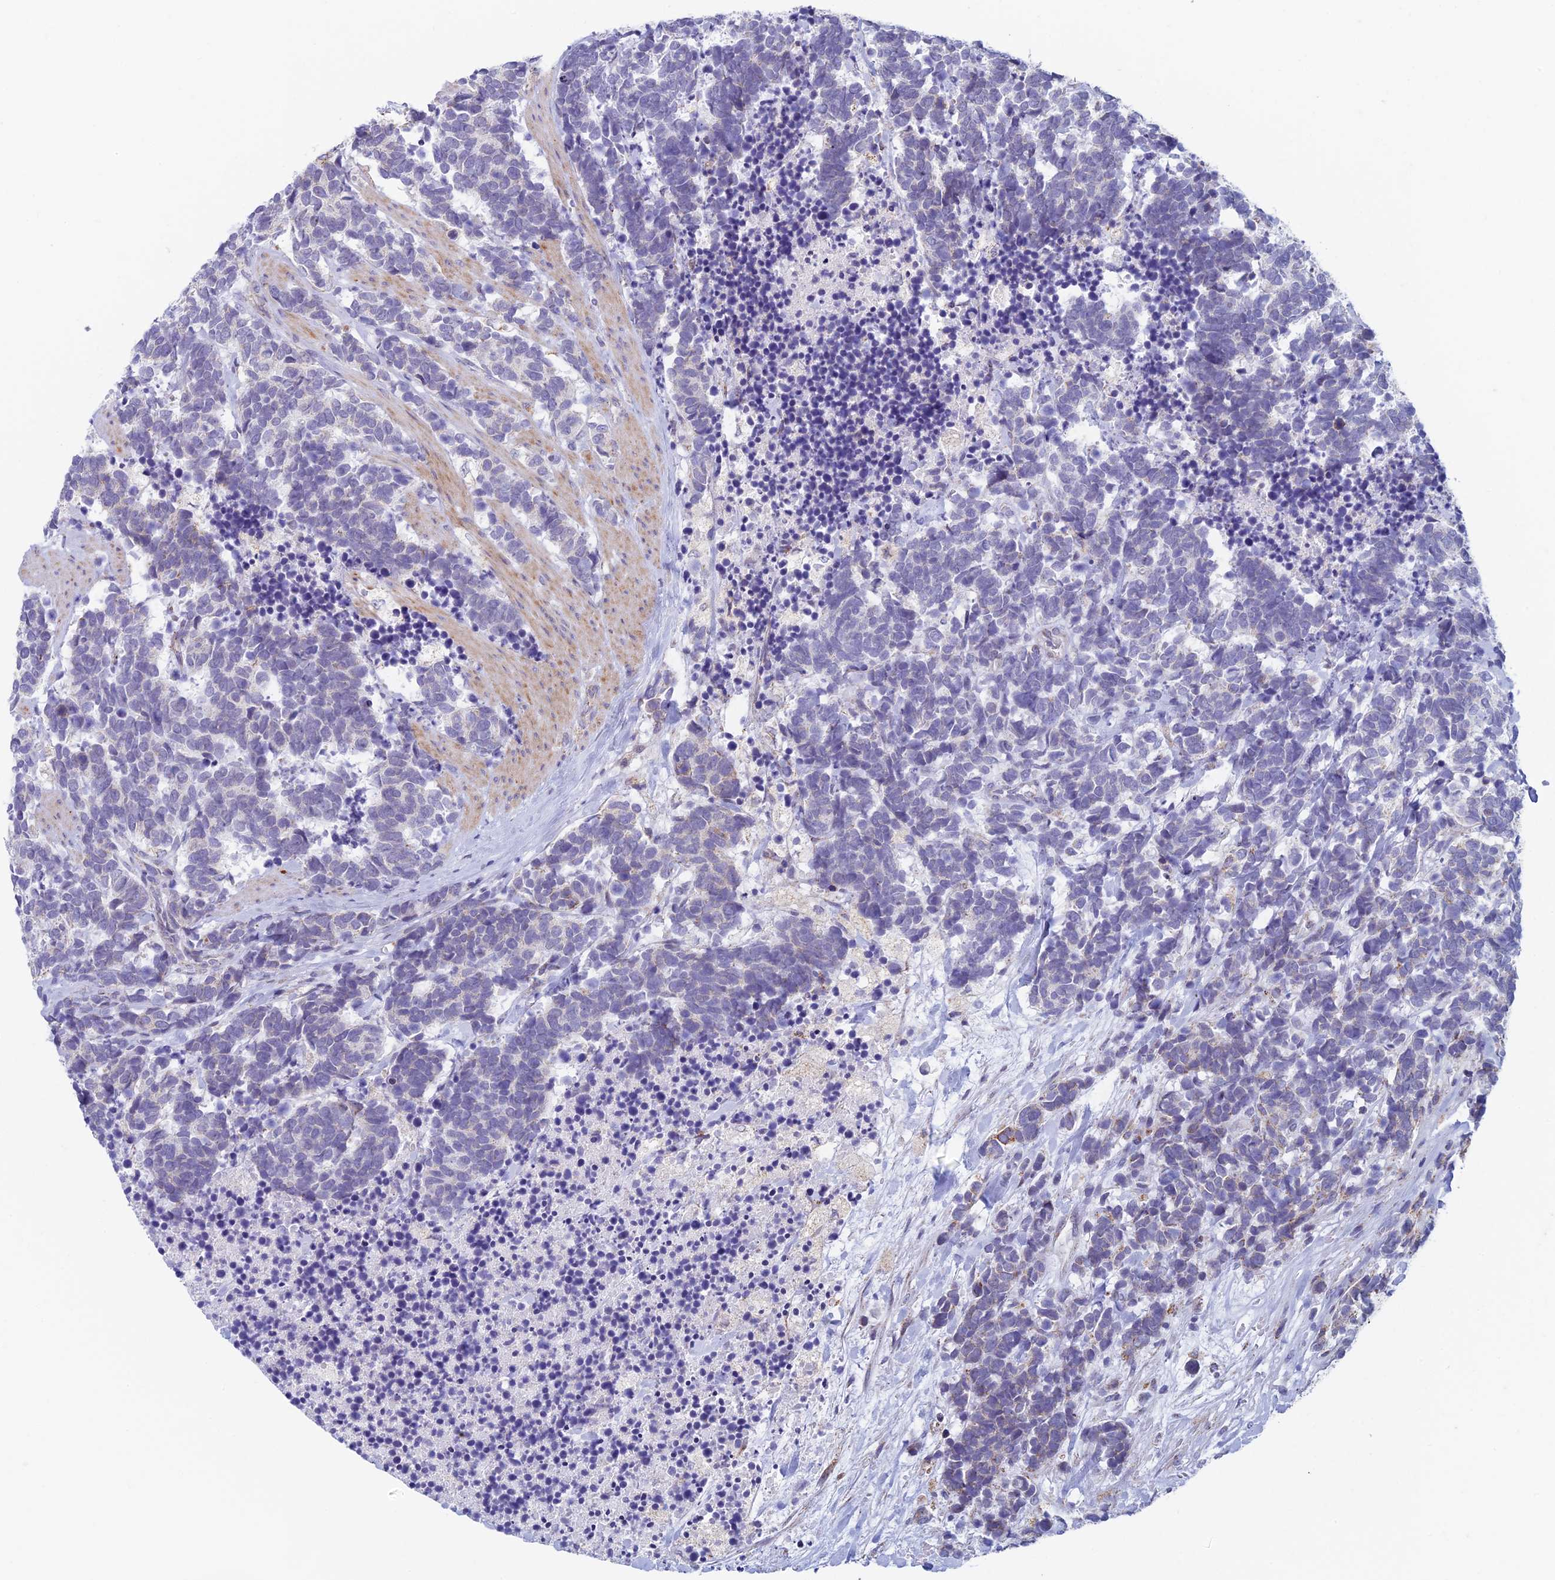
{"staining": {"intensity": "negative", "quantity": "none", "location": "none"}, "tissue": "carcinoid", "cell_type": "Tumor cells", "image_type": "cancer", "snomed": [{"axis": "morphology", "description": "Carcinoma, NOS"}, {"axis": "morphology", "description": "Carcinoid, malignant, NOS"}, {"axis": "topography", "description": "Prostate"}], "caption": "DAB (3,3'-diaminobenzidine) immunohistochemical staining of human carcinoid exhibits no significant staining in tumor cells.", "gene": "REXO5", "patient": {"sex": "male", "age": 57}}